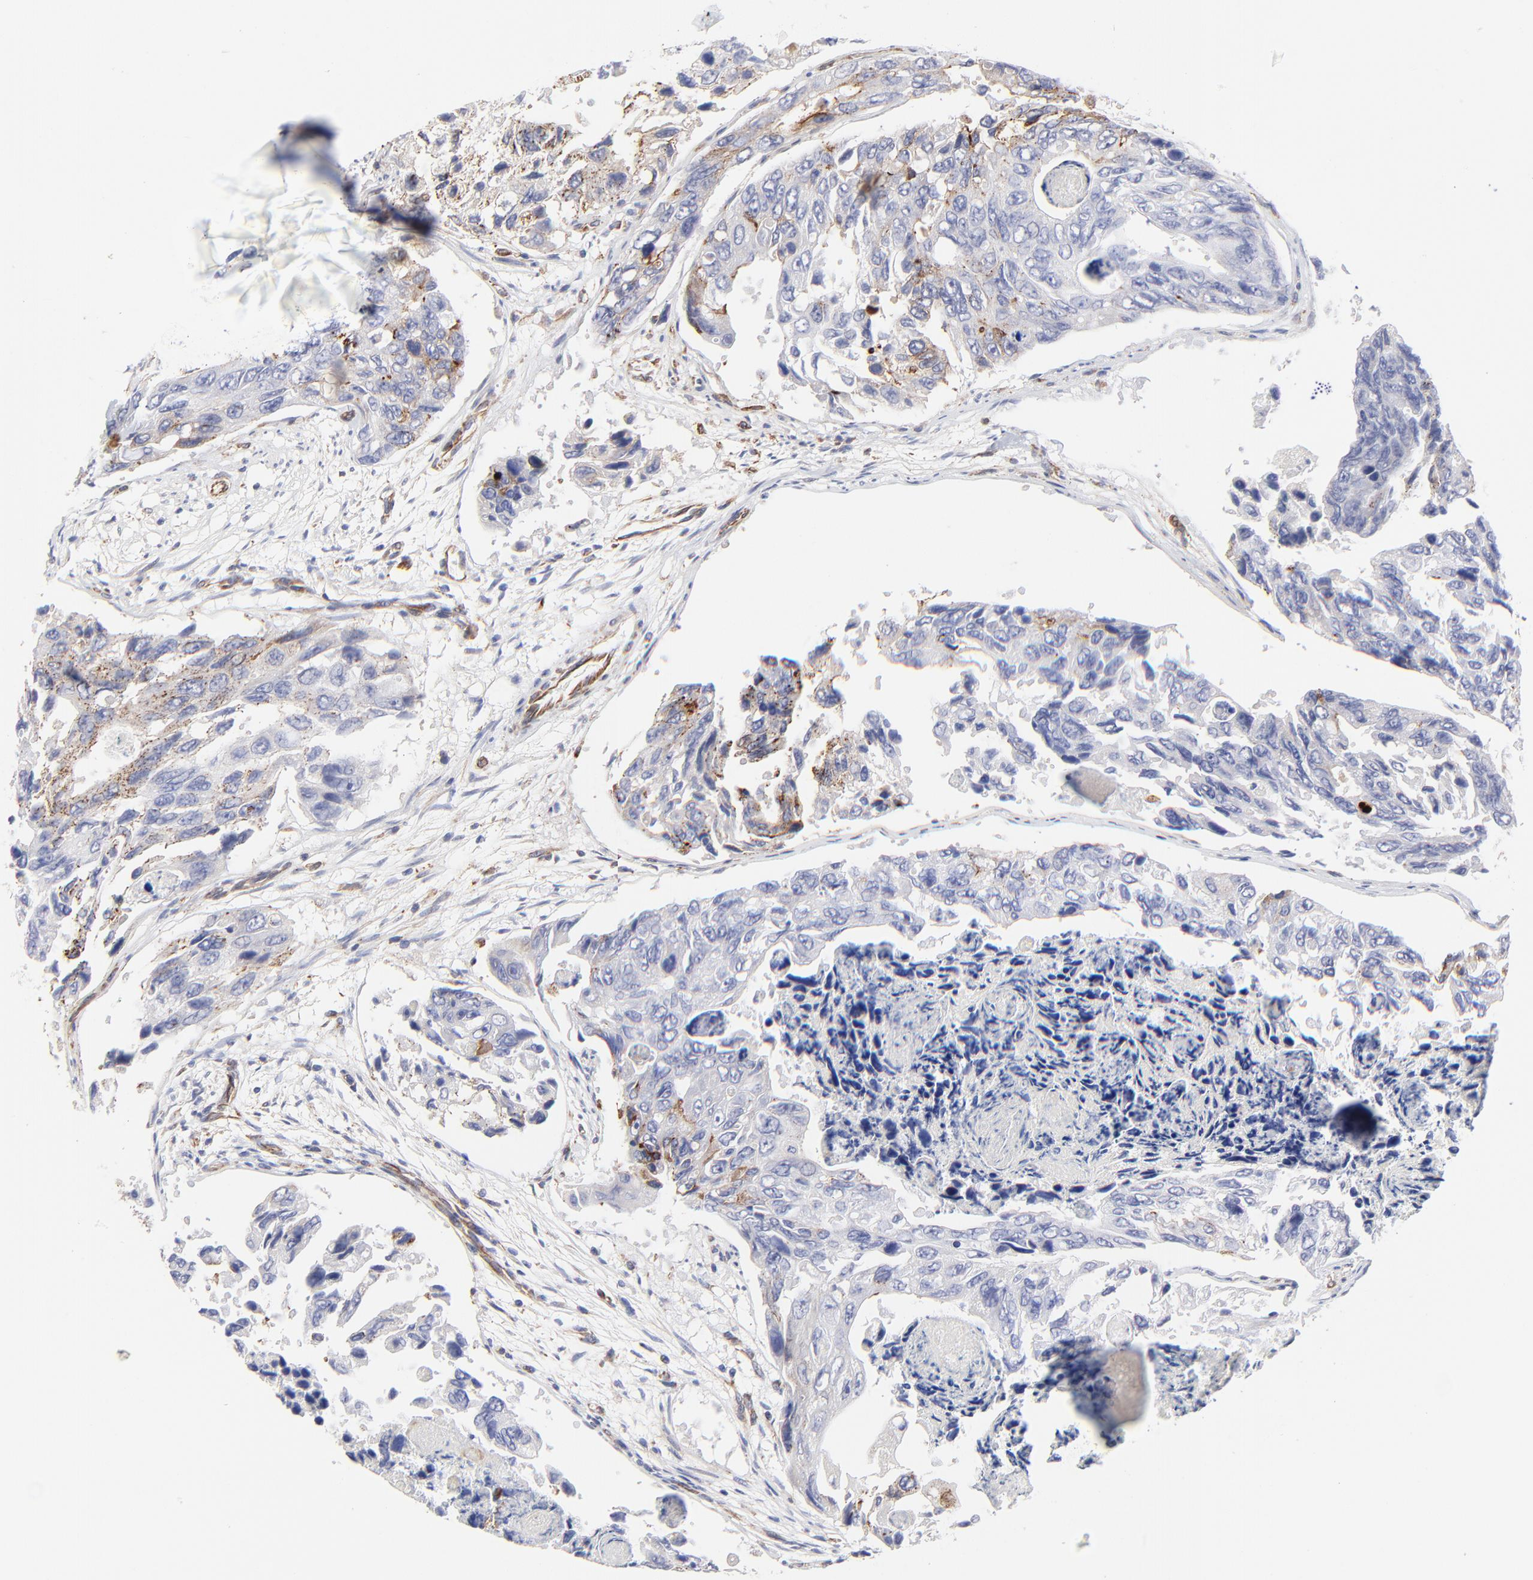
{"staining": {"intensity": "moderate", "quantity": "<25%", "location": "cytoplasmic/membranous"}, "tissue": "colorectal cancer", "cell_type": "Tumor cells", "image_type": "cancer", "snomed": [{"axis": "morphology", "description": "Adenocarcinoma, NOS"}, {"axis": "topography", "description": "Colon"}], "caption": "Immunohistochemical staining of human colorectal cancer (adenocarcinoma) shows low levels of moderate cytoplasmic/membranous protein positivity in about <25% of tumor cells. The protein of interest is stained brown, and the nuclei are stained in blue (DAB IHC with brightfield microscopy, high magnification).", "gene": "COX8C", "patient": {"sex": "female", "age": 86}}